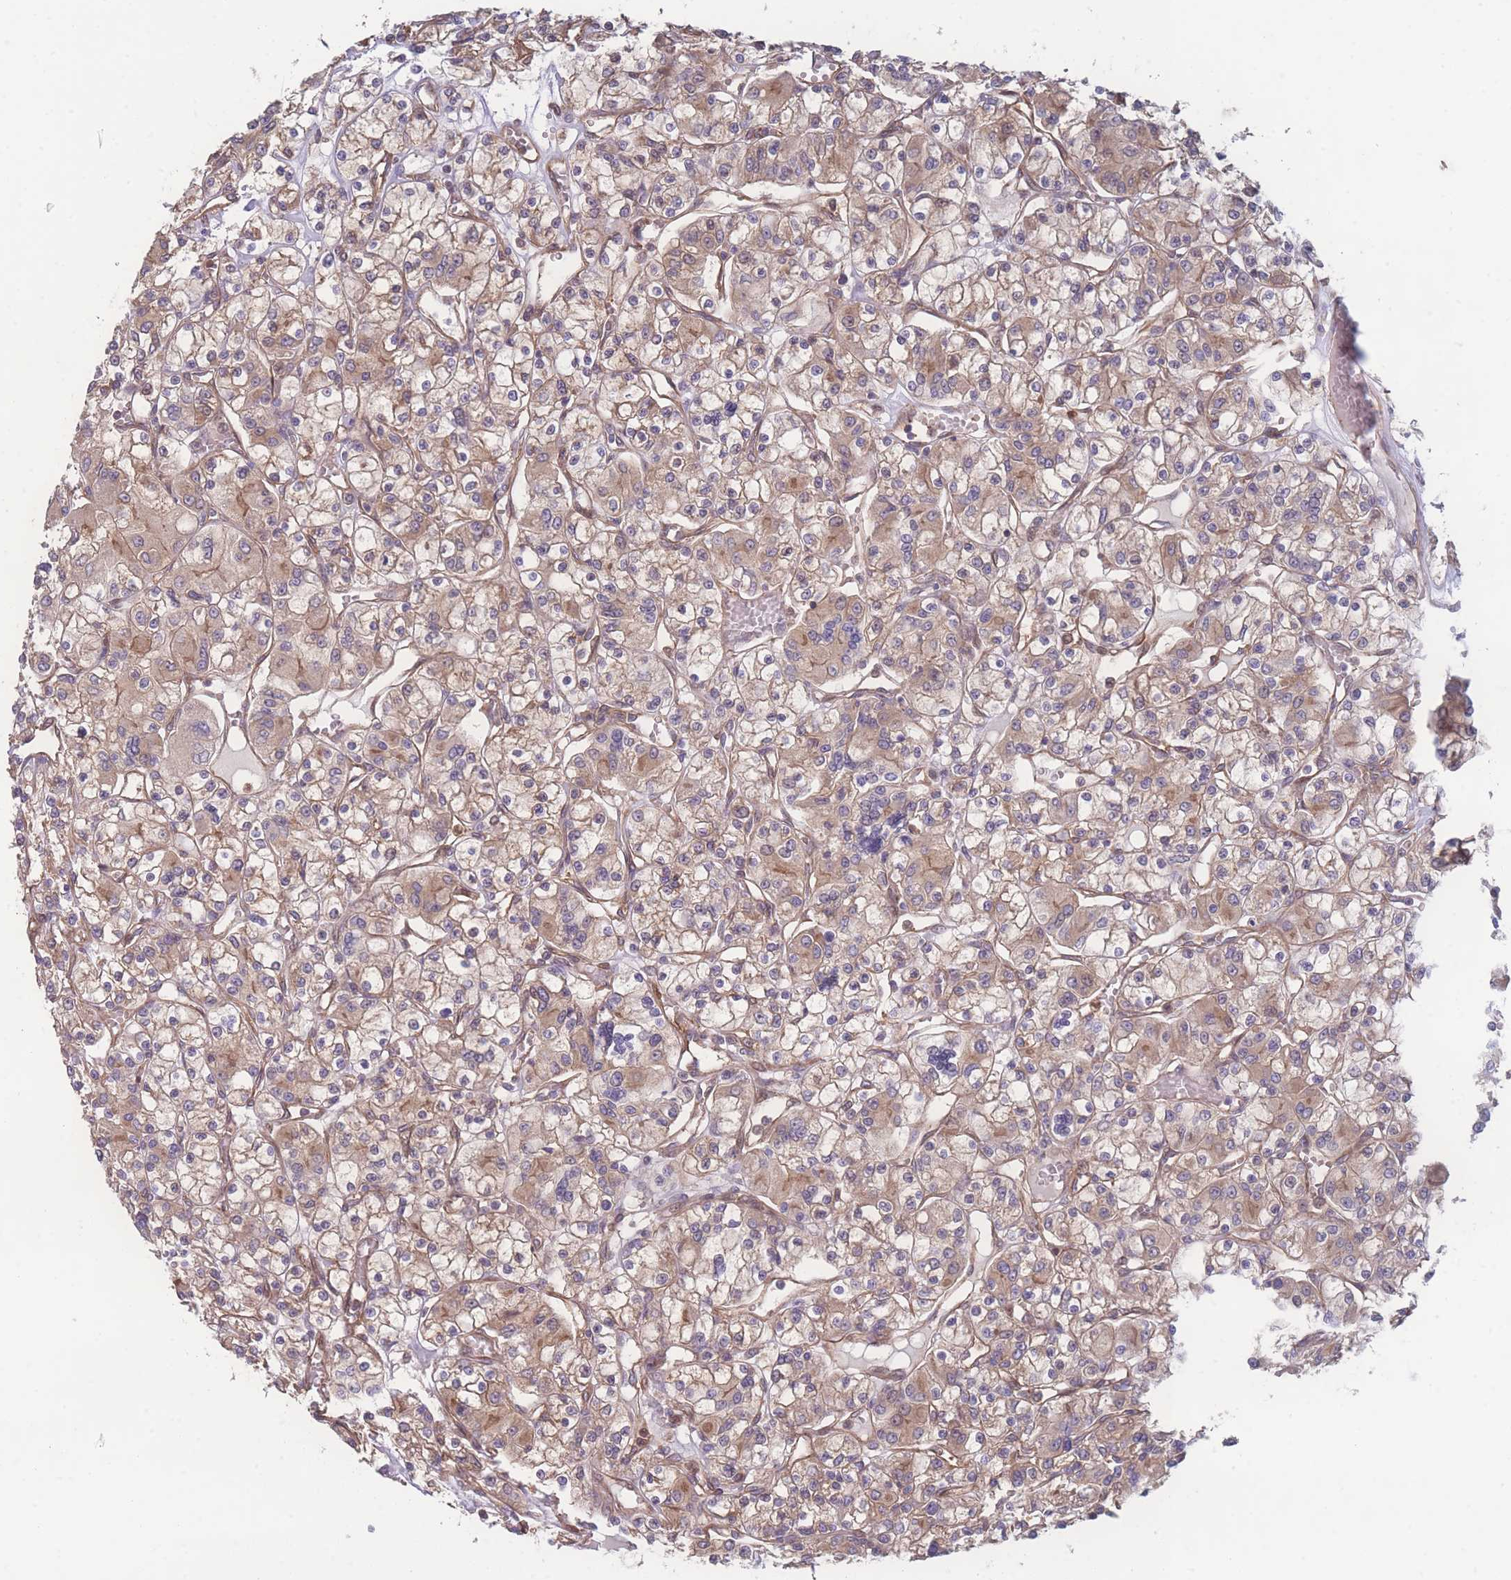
{"staining": {"intensity": "moderate", "quantity": ">75%", "location": "cytoplasmic/membranous"}, "tissue": "renal cancer", "cell_type": "Tumor cells", "image_type": "cancer", "snomed": [{"axis": "morphology", "description": "Adenocarcinoma, NOS"}, {"axis": "topography", "description": "Kidney"}], "caption": "Immunohistochemistry (IHC) of human renal adenocarcinoma shows medium levels of moderate cytoplasmic/membranous staining in about >75% of tumor cells.", "gene": "STEAP3", "patient": {"sex": "female", "age": 59}}